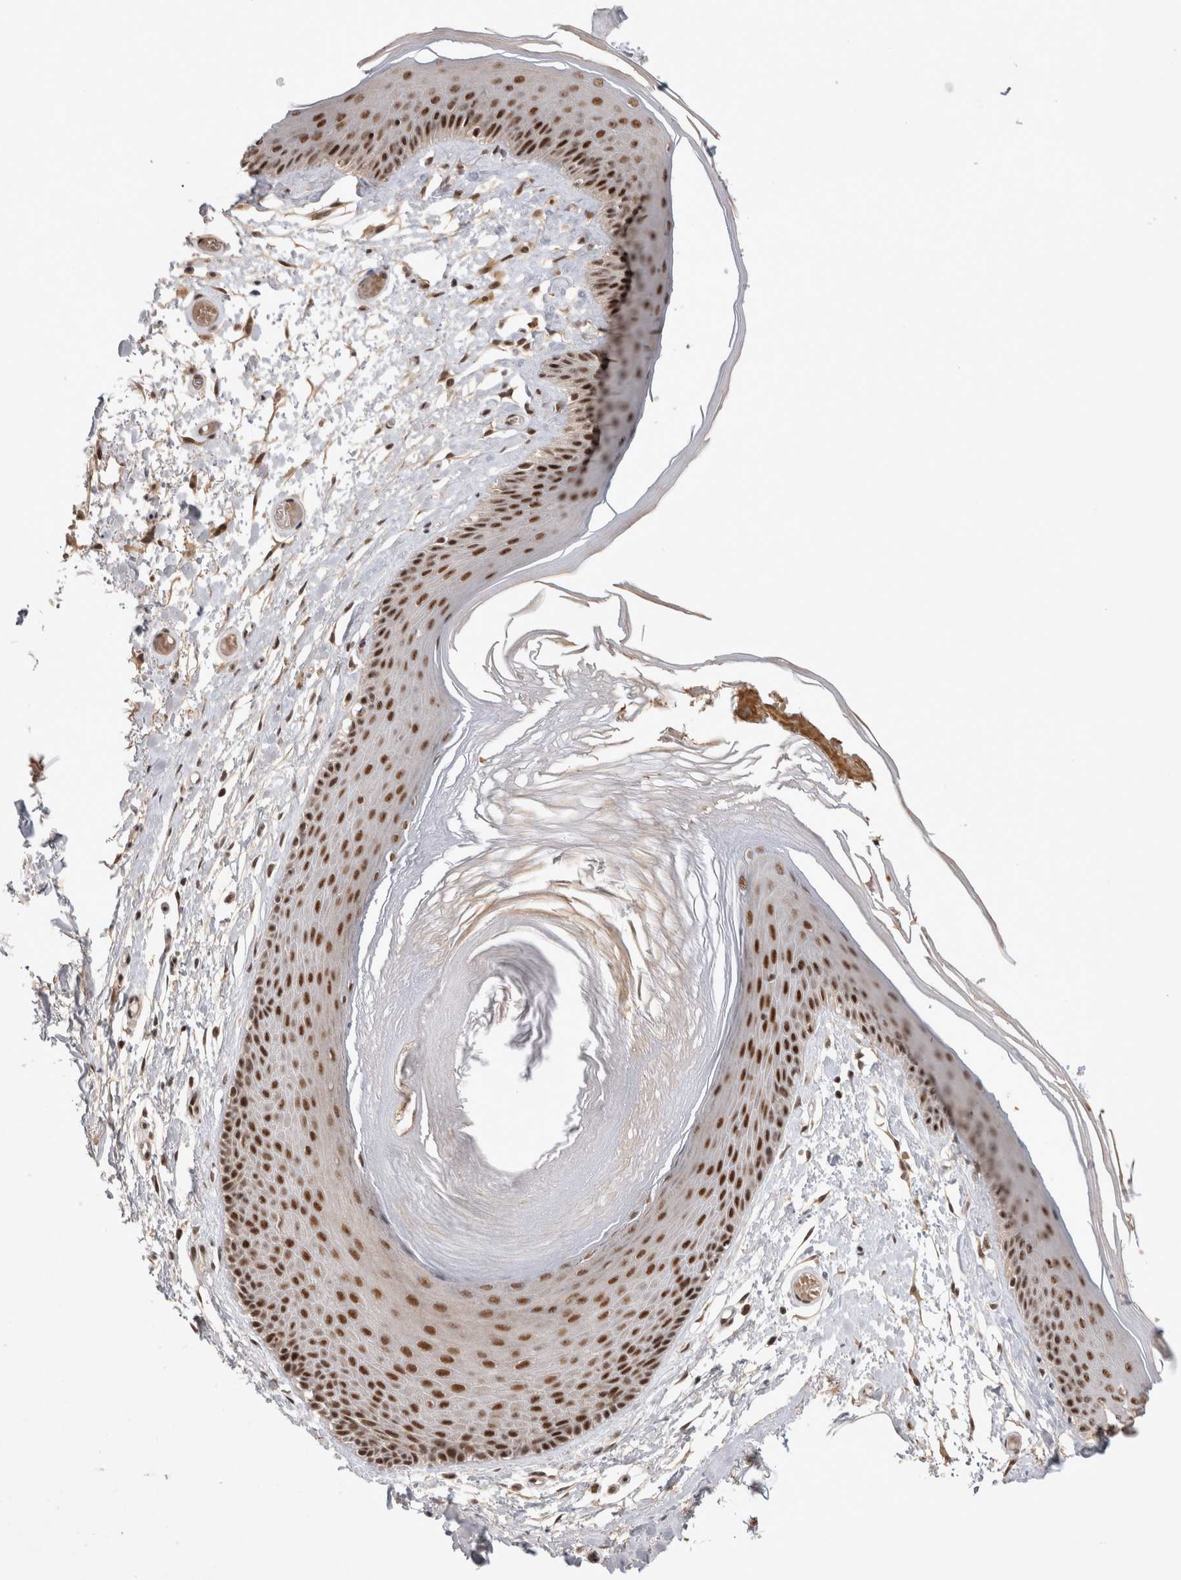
{"staining": {"intensity": "strong", "quantity": ">75%", "location": "nuclear"}, "tissue": "skin", "cell_type": "Epidermal cells", "image_type": "normal", "snomed": [{"axis": "morphology", "description": "Normal tissue, NOS"}, {"axis": "topography", "description": "Vulva"}], "caption": "Immunohistochemistry (IHC) of unremarkable skin shows high levels of strong nuclear expression in approximately >75% of epidermal cells.", "gene": "HESX1", "patient": {"sex": "female", "age": 73}}